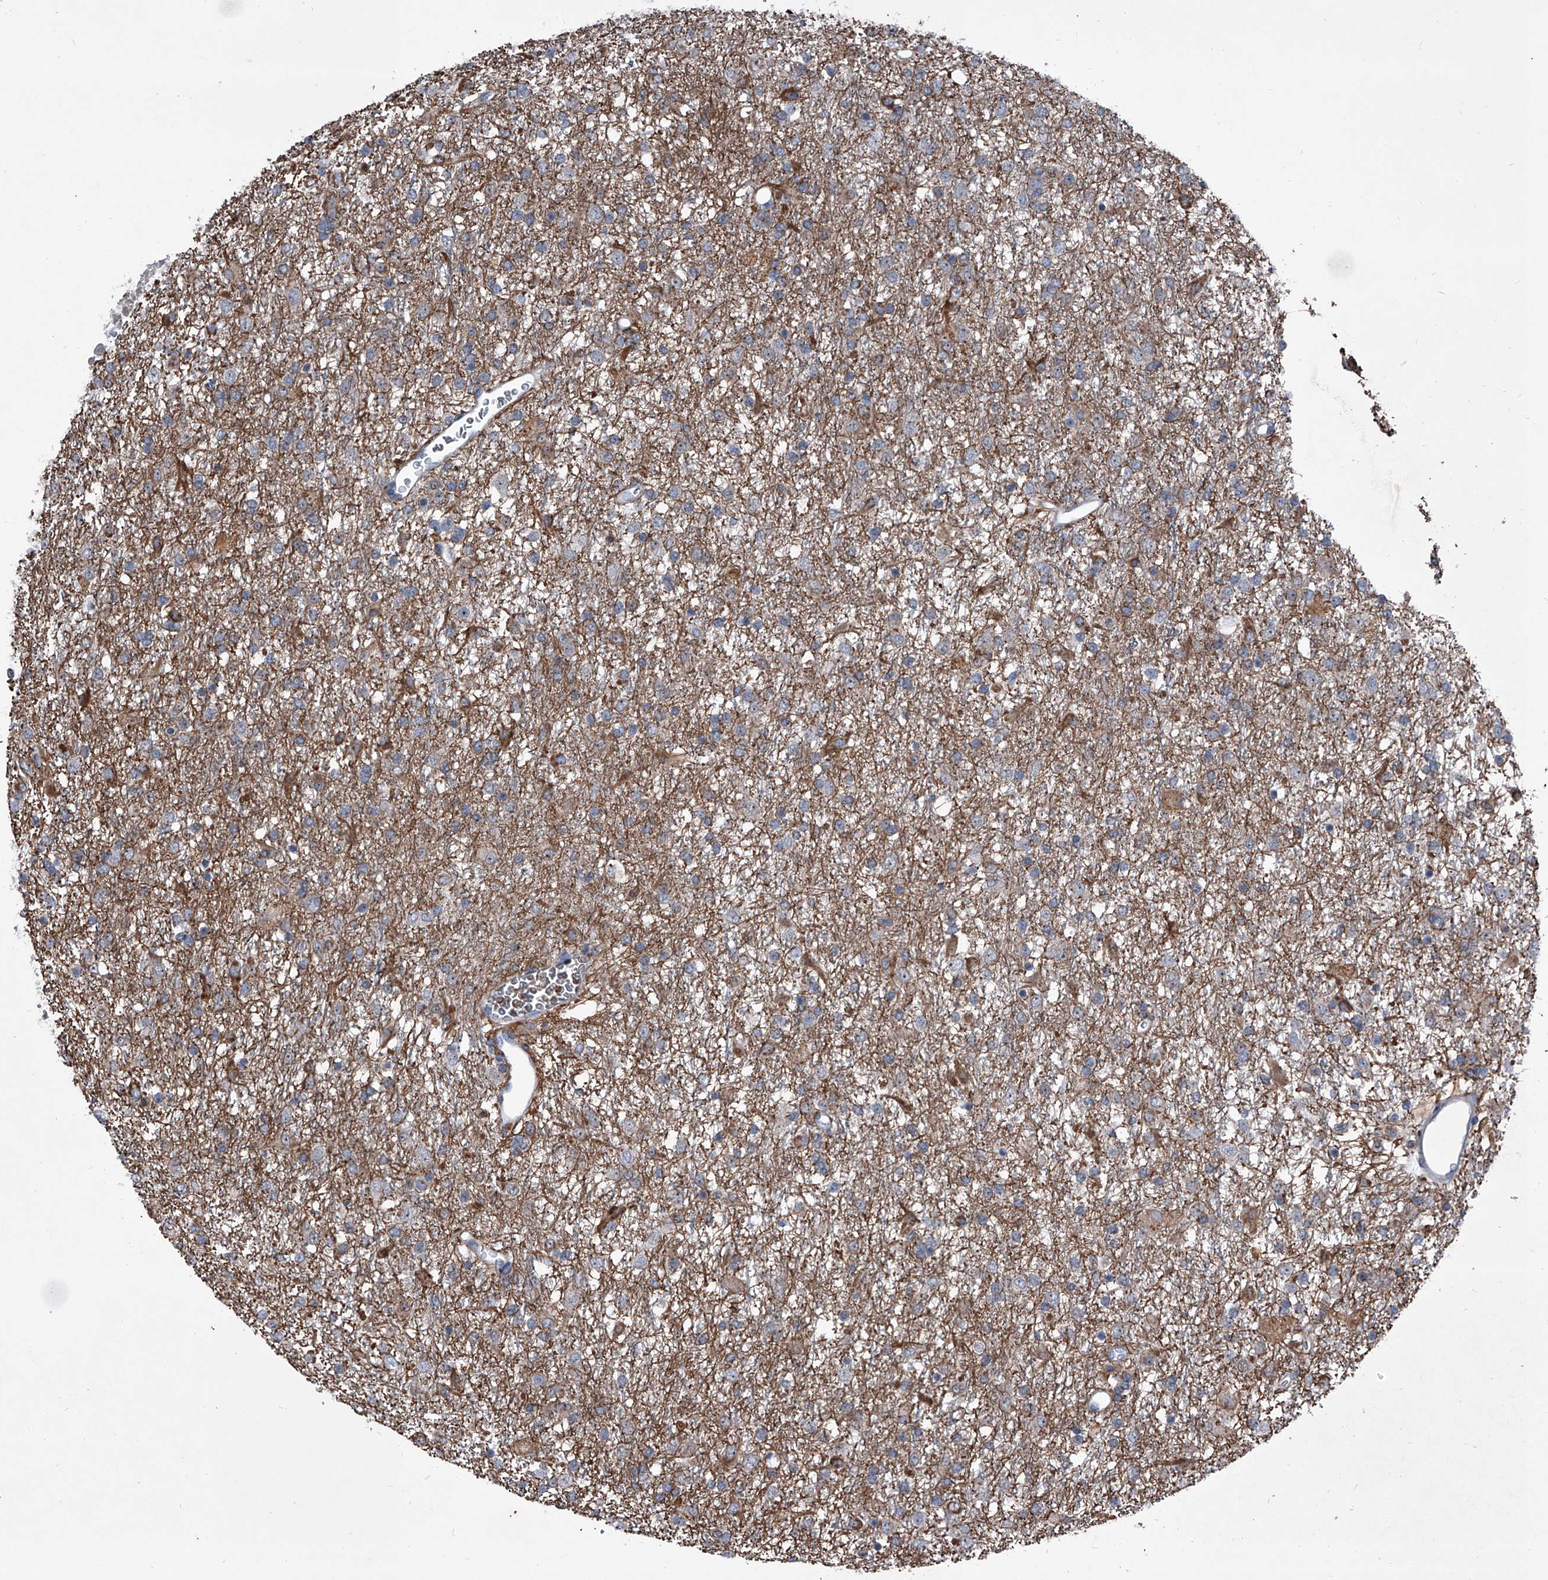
{"staining": {"intensity": "weak", "quantity": "25%-75%", "location": "cytoplasmic/membranous"}, "tissue": "glioma", "cell_type": "Tumor cells", "image_type": "cancer", "snomed": [{"axis": "morphology", "description": "Glioma, malignant, Low grade"}, {"axis": "topography", "description": "Brain"}], "caption": "Immunohistochemistry (IHC) photomicrograph of glioma stained for a protein (brown), which displays low levels of weak cytoplasmic/membranous positivity in approximately 25%-75% of tumor cells.", "gene": "CEP85L", "patient": {"sex": "male", "age": 65}}